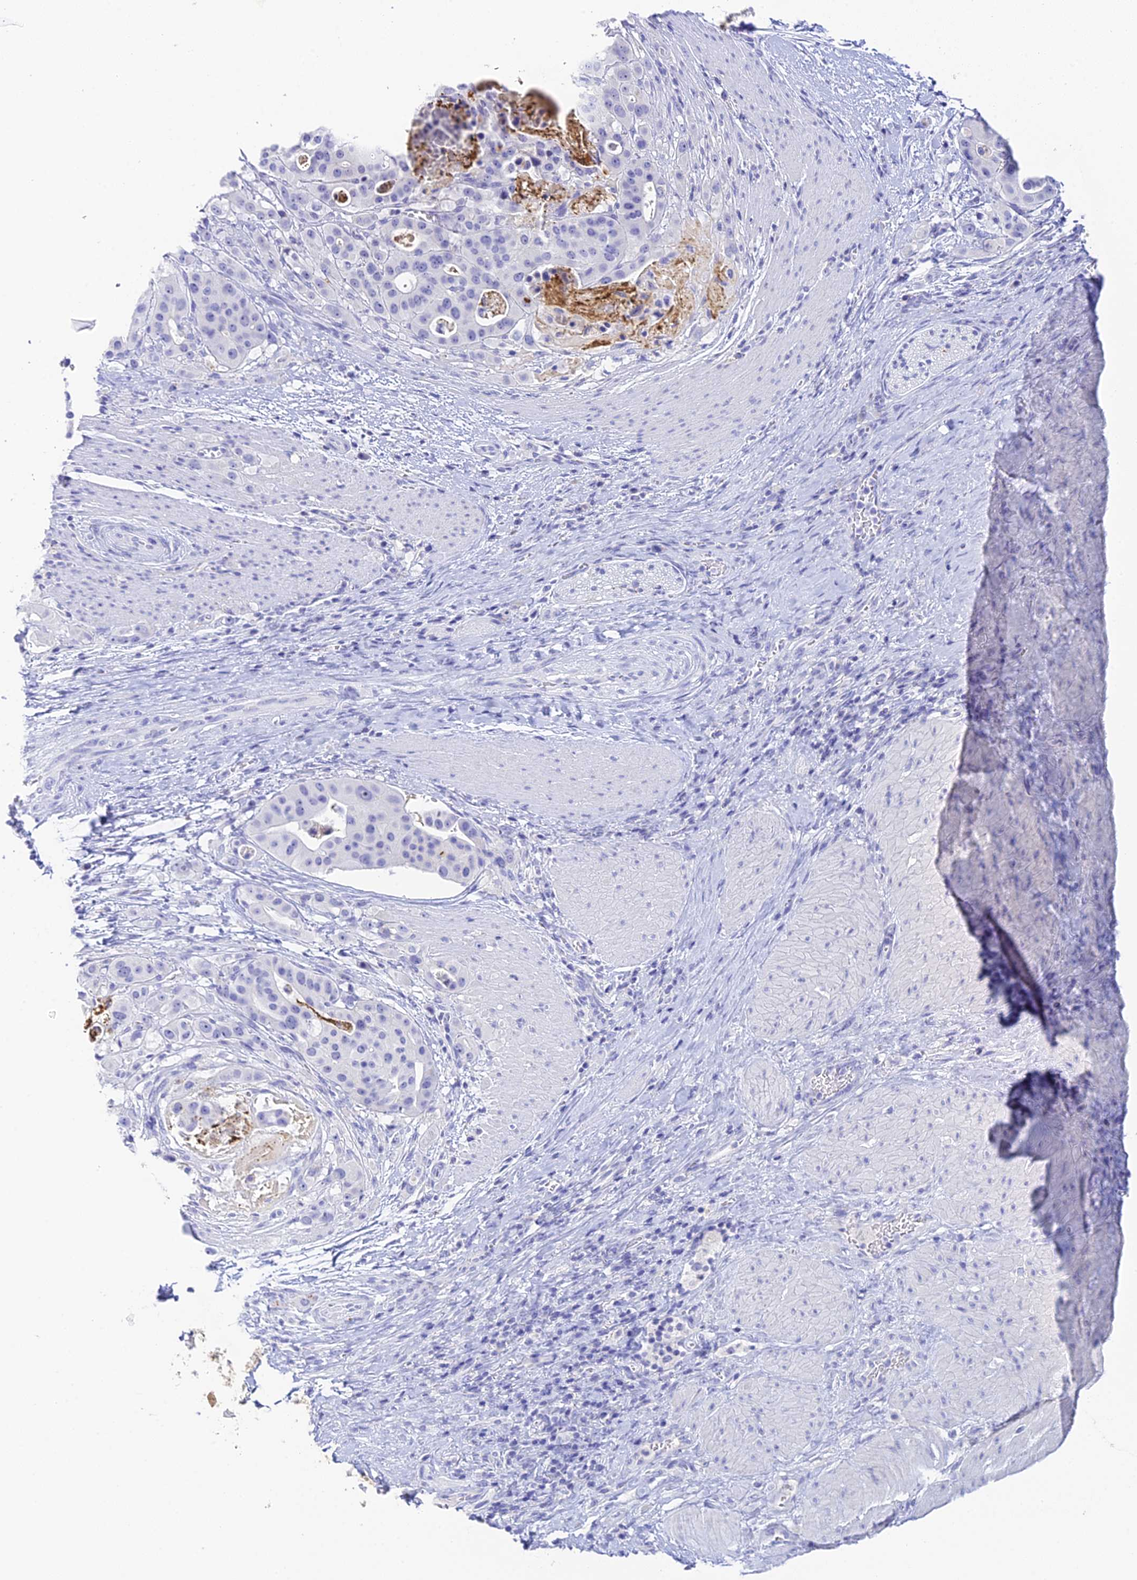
{"staining": {"intensity": "negative", "quantity": "none", "location": "none"}, "tissue": "stomach cancer", "cell_type": "Tumor cells", "image_type": "cancer", "snomed": [{"axis": "morphology", "description": "Adenocarcinoma, NOS"}, {"axis": "topography", "description": "Stomach"}], "caption": "Immunohistochemistry (IHC) micrograph of neoplastic tissue: human stomach cancer stained with DAB displays no significant protein expression in tumor cells.", "gene": "C12orf29", "patient": {"sex": "male", "age": 48}}